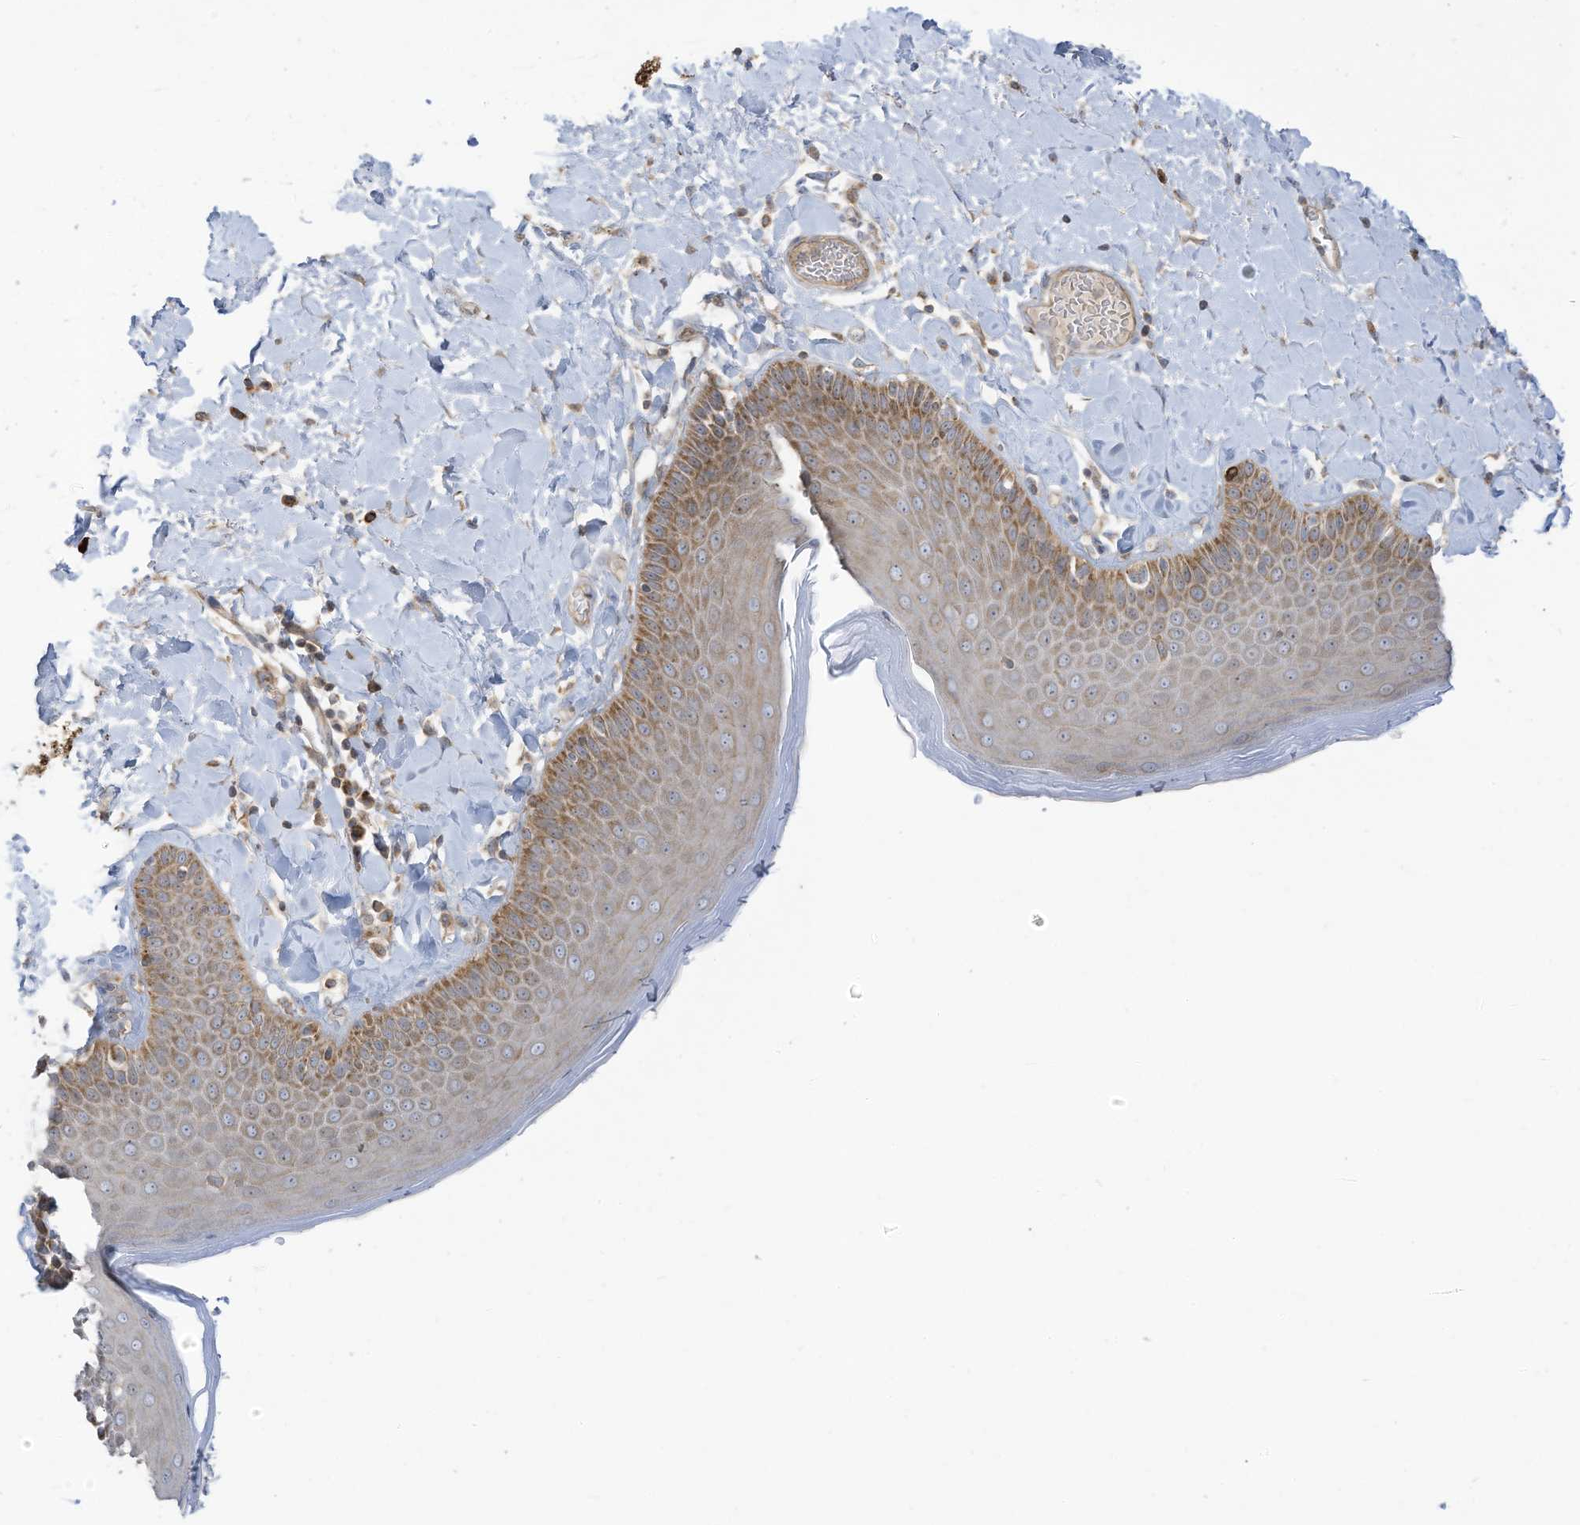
{"staining": {"intensity": "moderate", "quantity": "25%-75%", "location": "cytoplasmic/membranous"}, "tissue": "skin", "cell_type": "Epidermal cells", "image_type": "normal", "snomed": [{"axis": "morphology", "description": "Normal tissue, NOS"}, {"axis": "topography", "description": "Anal"}], "caption": "High-magnification brightfield microscopy of normal skin stained with DAB (3,3'-diaminobenzidine) (brown) and counterstained with hematoxylin (blue). epidermal cells exhibit moderate cytoplasmic/membranous expression is identified in about25%-75% of cells.", "gene": "CGAS", "patient": {"sex": "male", "age": 69}}